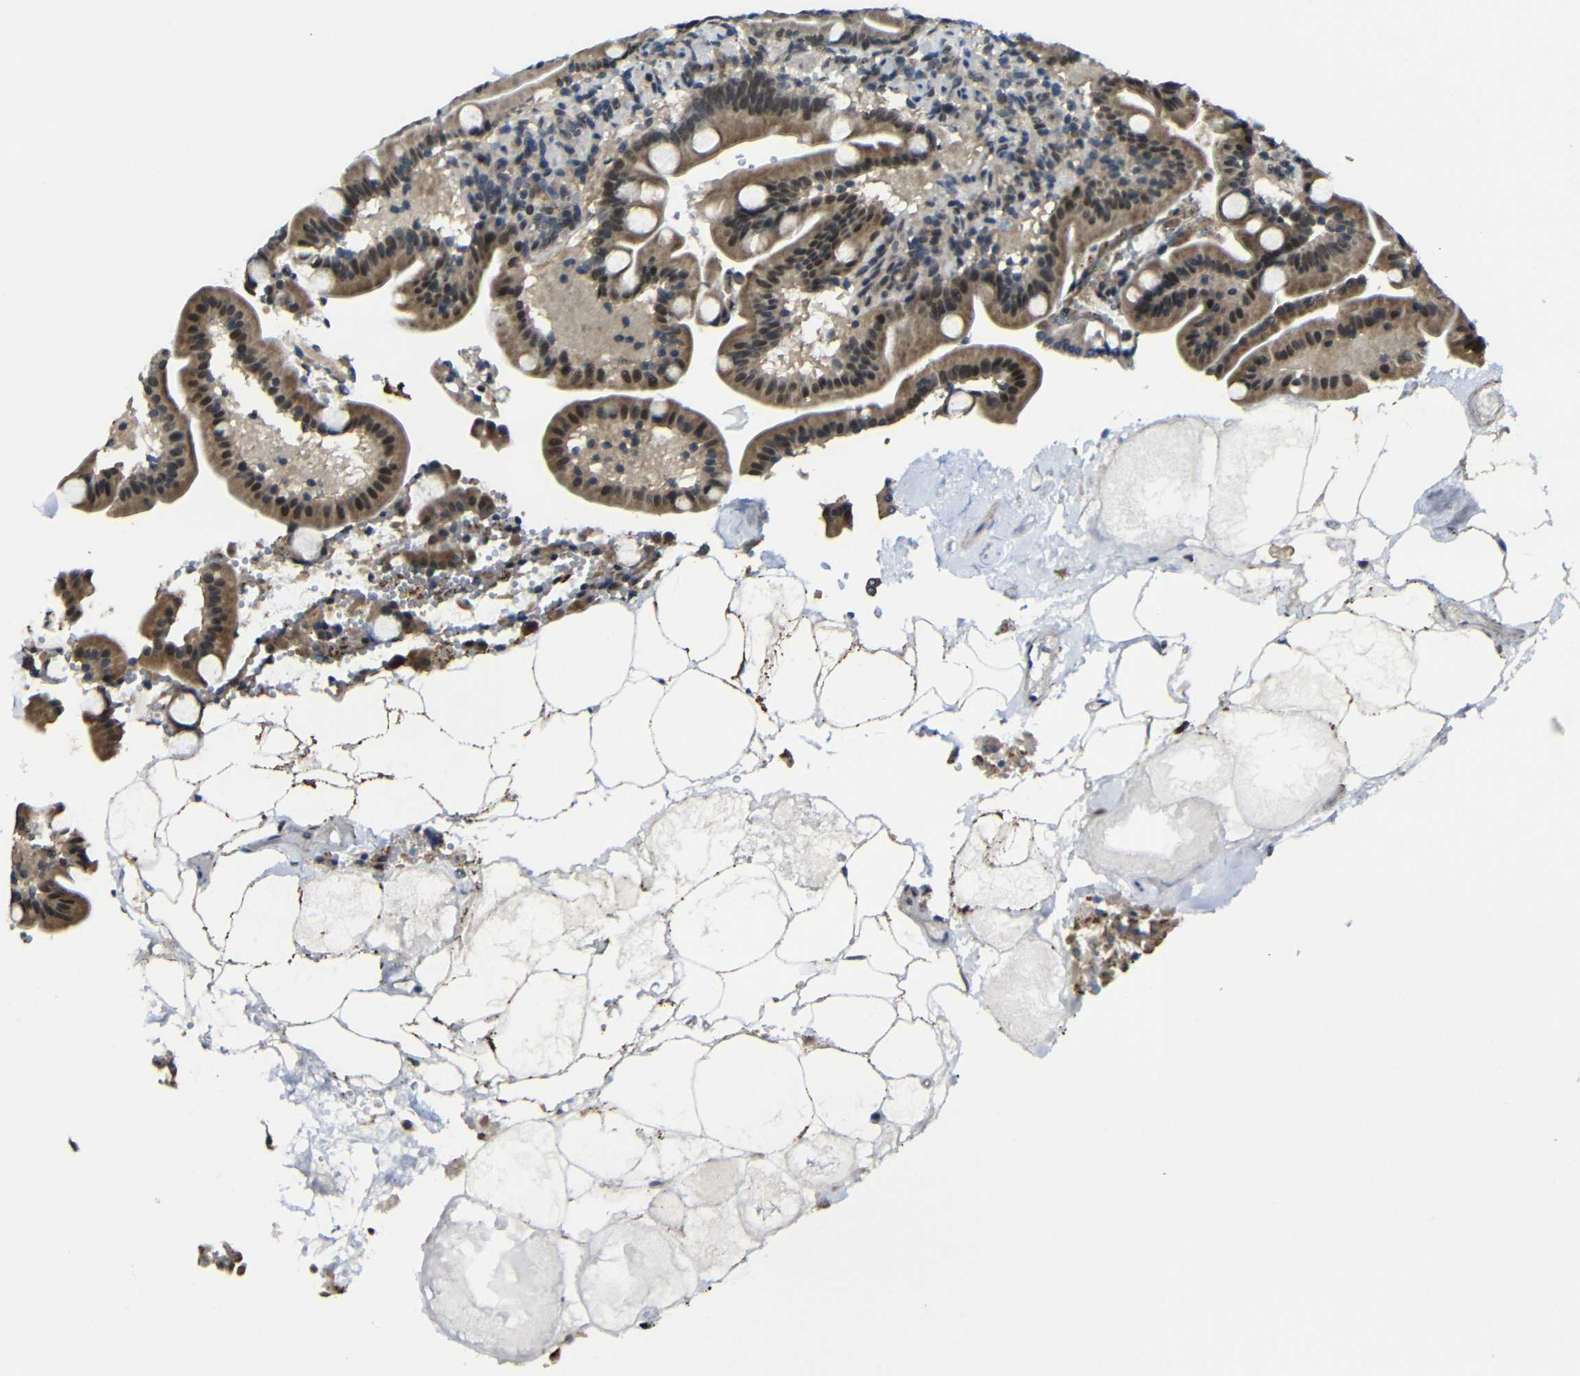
{"staining": {"intensity": "moderate", "quantity": ">75%", "location": "cytoplasmic/membranous,nuclear"}, "tissue": "duodenum", "cell_type": "Glandular cells", "image_type": "normal", "snomed": [{"axis": "morphology", "description": "Normal tissue, NOS"}, {"axis": "topography", "description": "Duodenum"}], "caption": "Protein expression analysis of benign human duodenum reveals moderate cytoplasmic/membranous,nuclear staining in approximately >75% of glandular cells. (brown staining indicates protein expression, while blue staining denotes nuclei).", "gene": "FAM172A", "patient": {"sex": "male", "age": 54}}